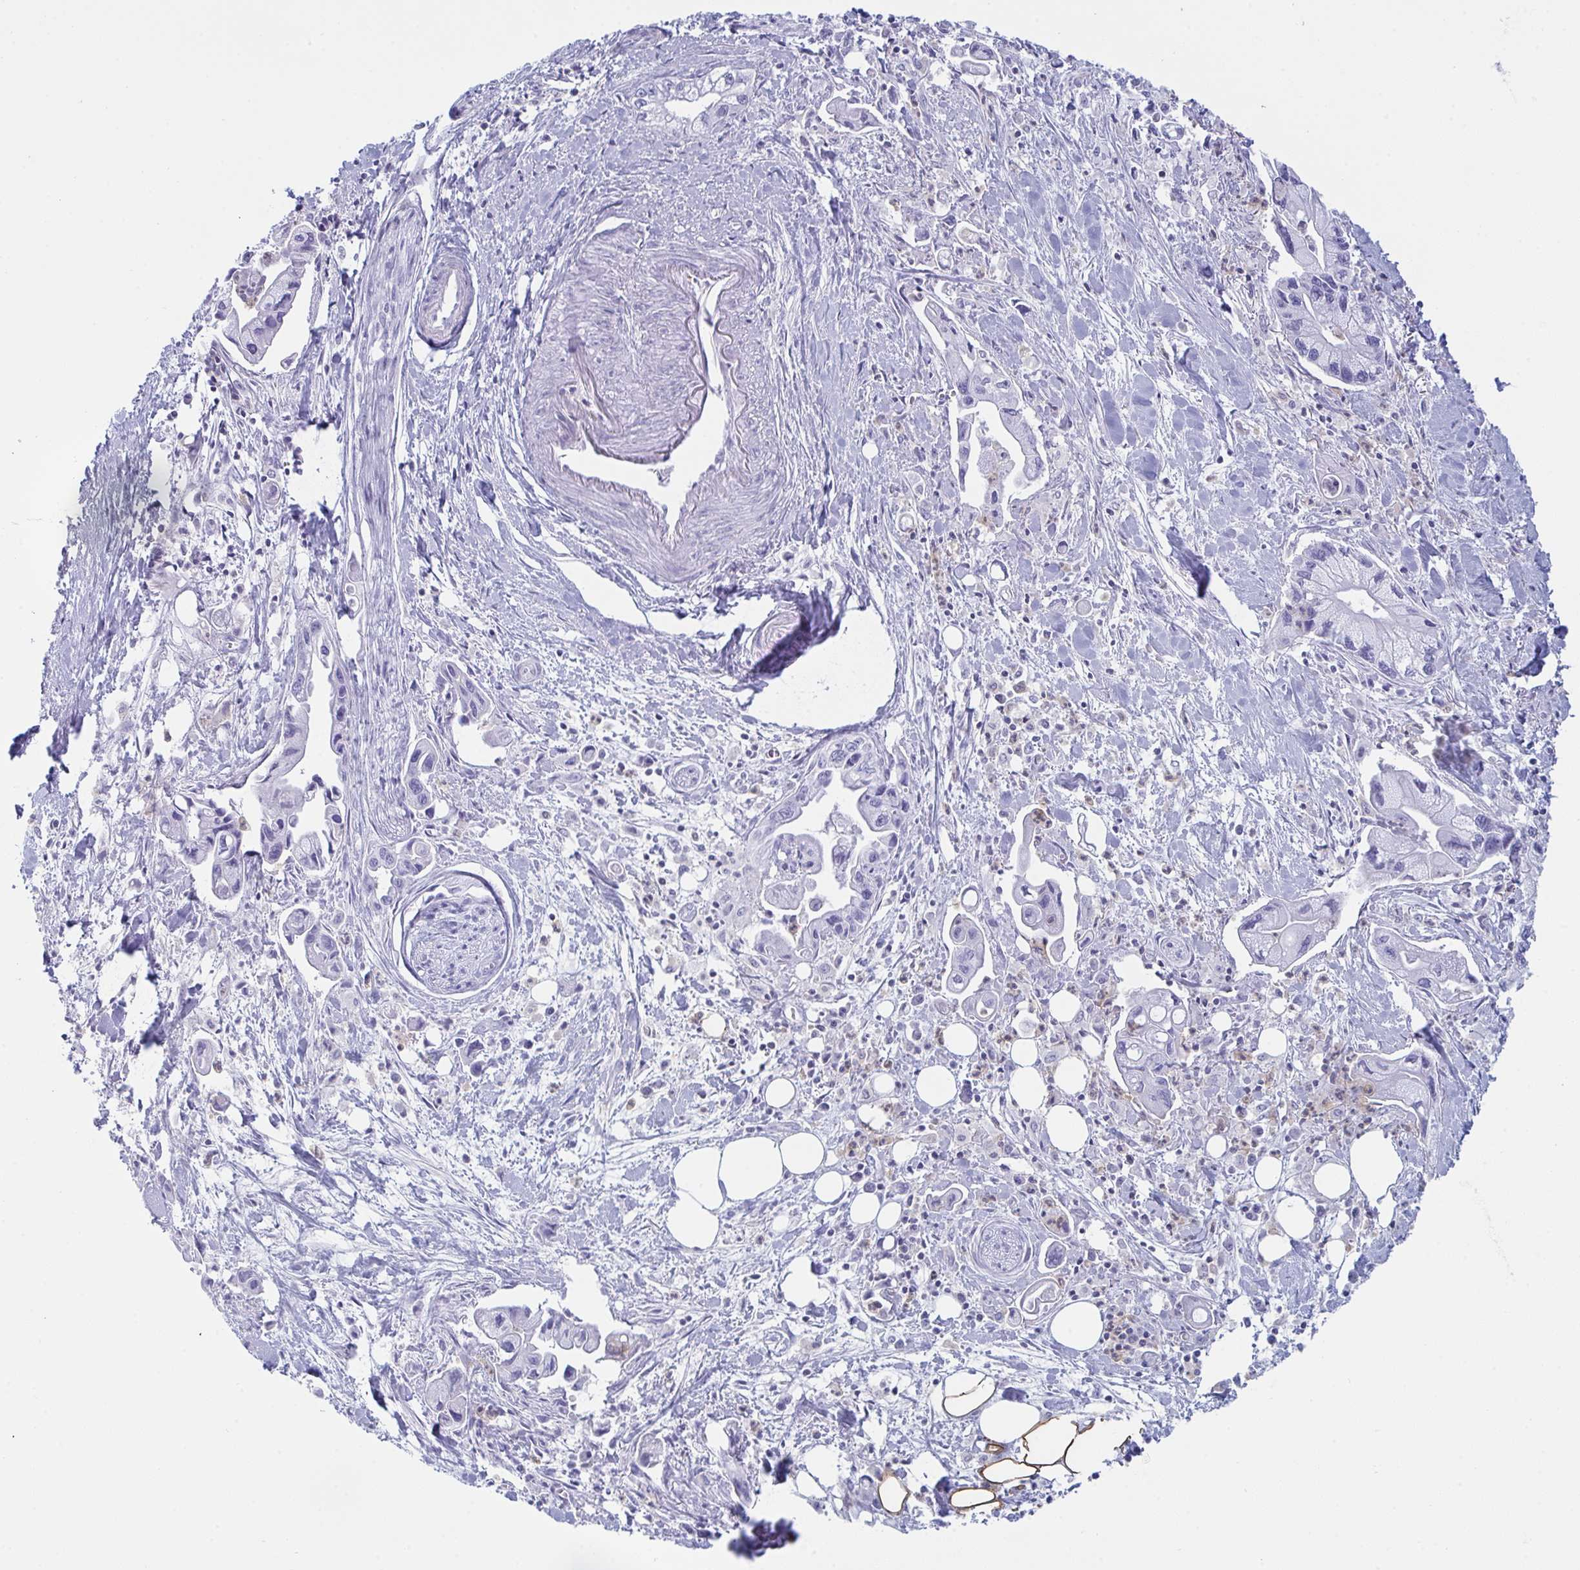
{"staining": {"intensity": "negative", "quantity": "none", "location": "none"}, "tissue": "pancreatic cancer", "cell_type": "Tumor cells", "image_type": "cancer", "snomed": [{"axis": "morphology", "description": "Adenocarcinoma, NOS"}, {"axis": "topography", "description": "Pancreas"}], "caption": "Pancreatic cancer (adenocarcinoma) was stained to show a protein in brown. There is no significant expression in tumor cells. The staining is performed using DAB (3,3'-diaminobenzidine) brown chromogen with nuclei counter-stained in using hematoxylin.", "gene": "MYO1F", "patient": {"sex": "male", "age": 61}}